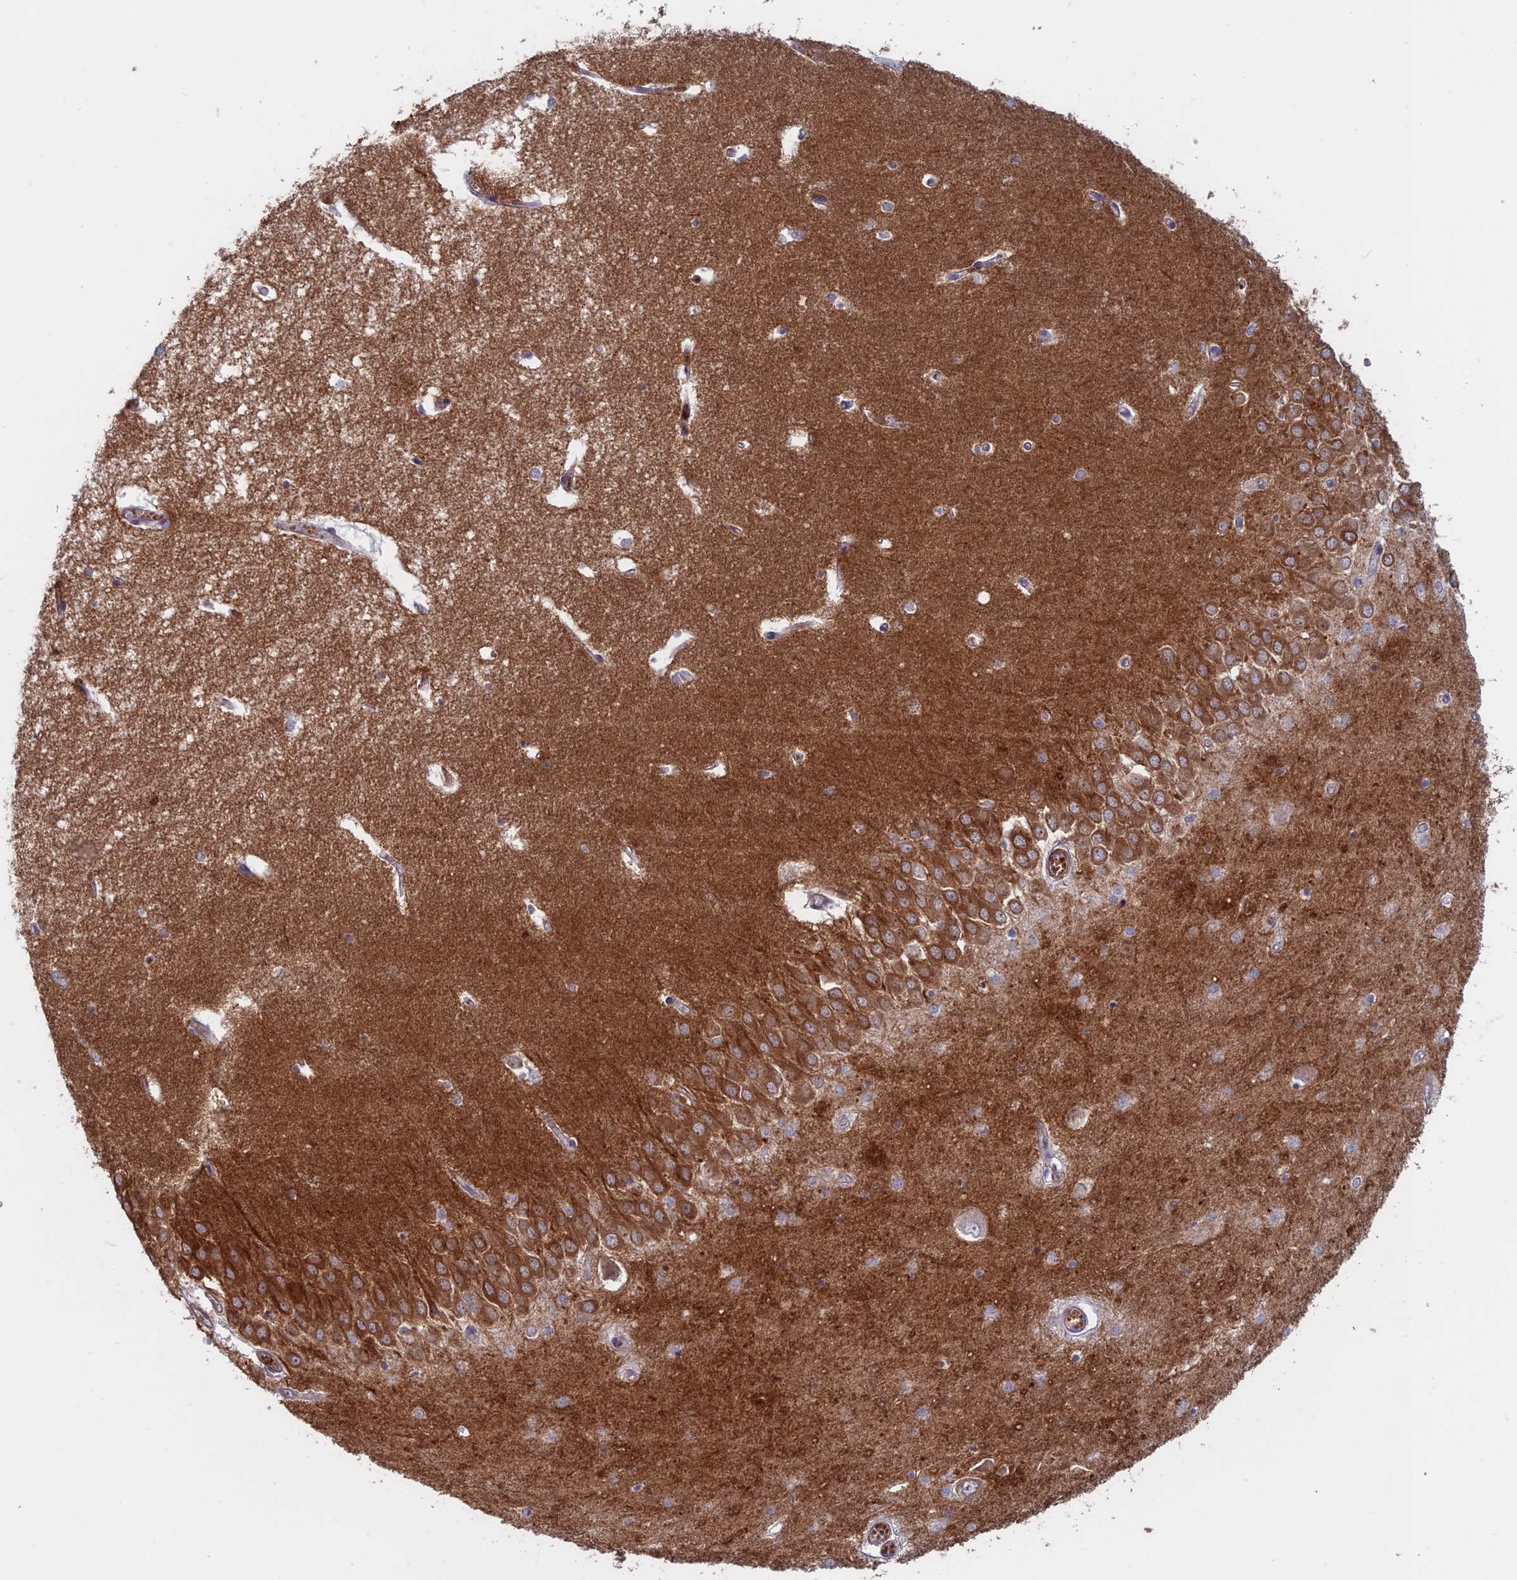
{"staining": {"intensity": "moderate", "quantity": "<25%", "location": "cytoplasmic/membranous"}, "tissue": "hippocampus", "cell_type": "Glial cells", "image_type": "normal", "snomed": [{"axis": "morphology", "description": "Normal tissue, NOS"}, {"axis": "topography", "description": "Hippocampus"}], "caption": "About <25% of glial cells in normal hippocampus display moderate cytoplasmic/membranous protein staining as visualized by brown immunohistochemical staining.", "gene": "DNM1L", "patient": {"sex": "male", "age": 70}}